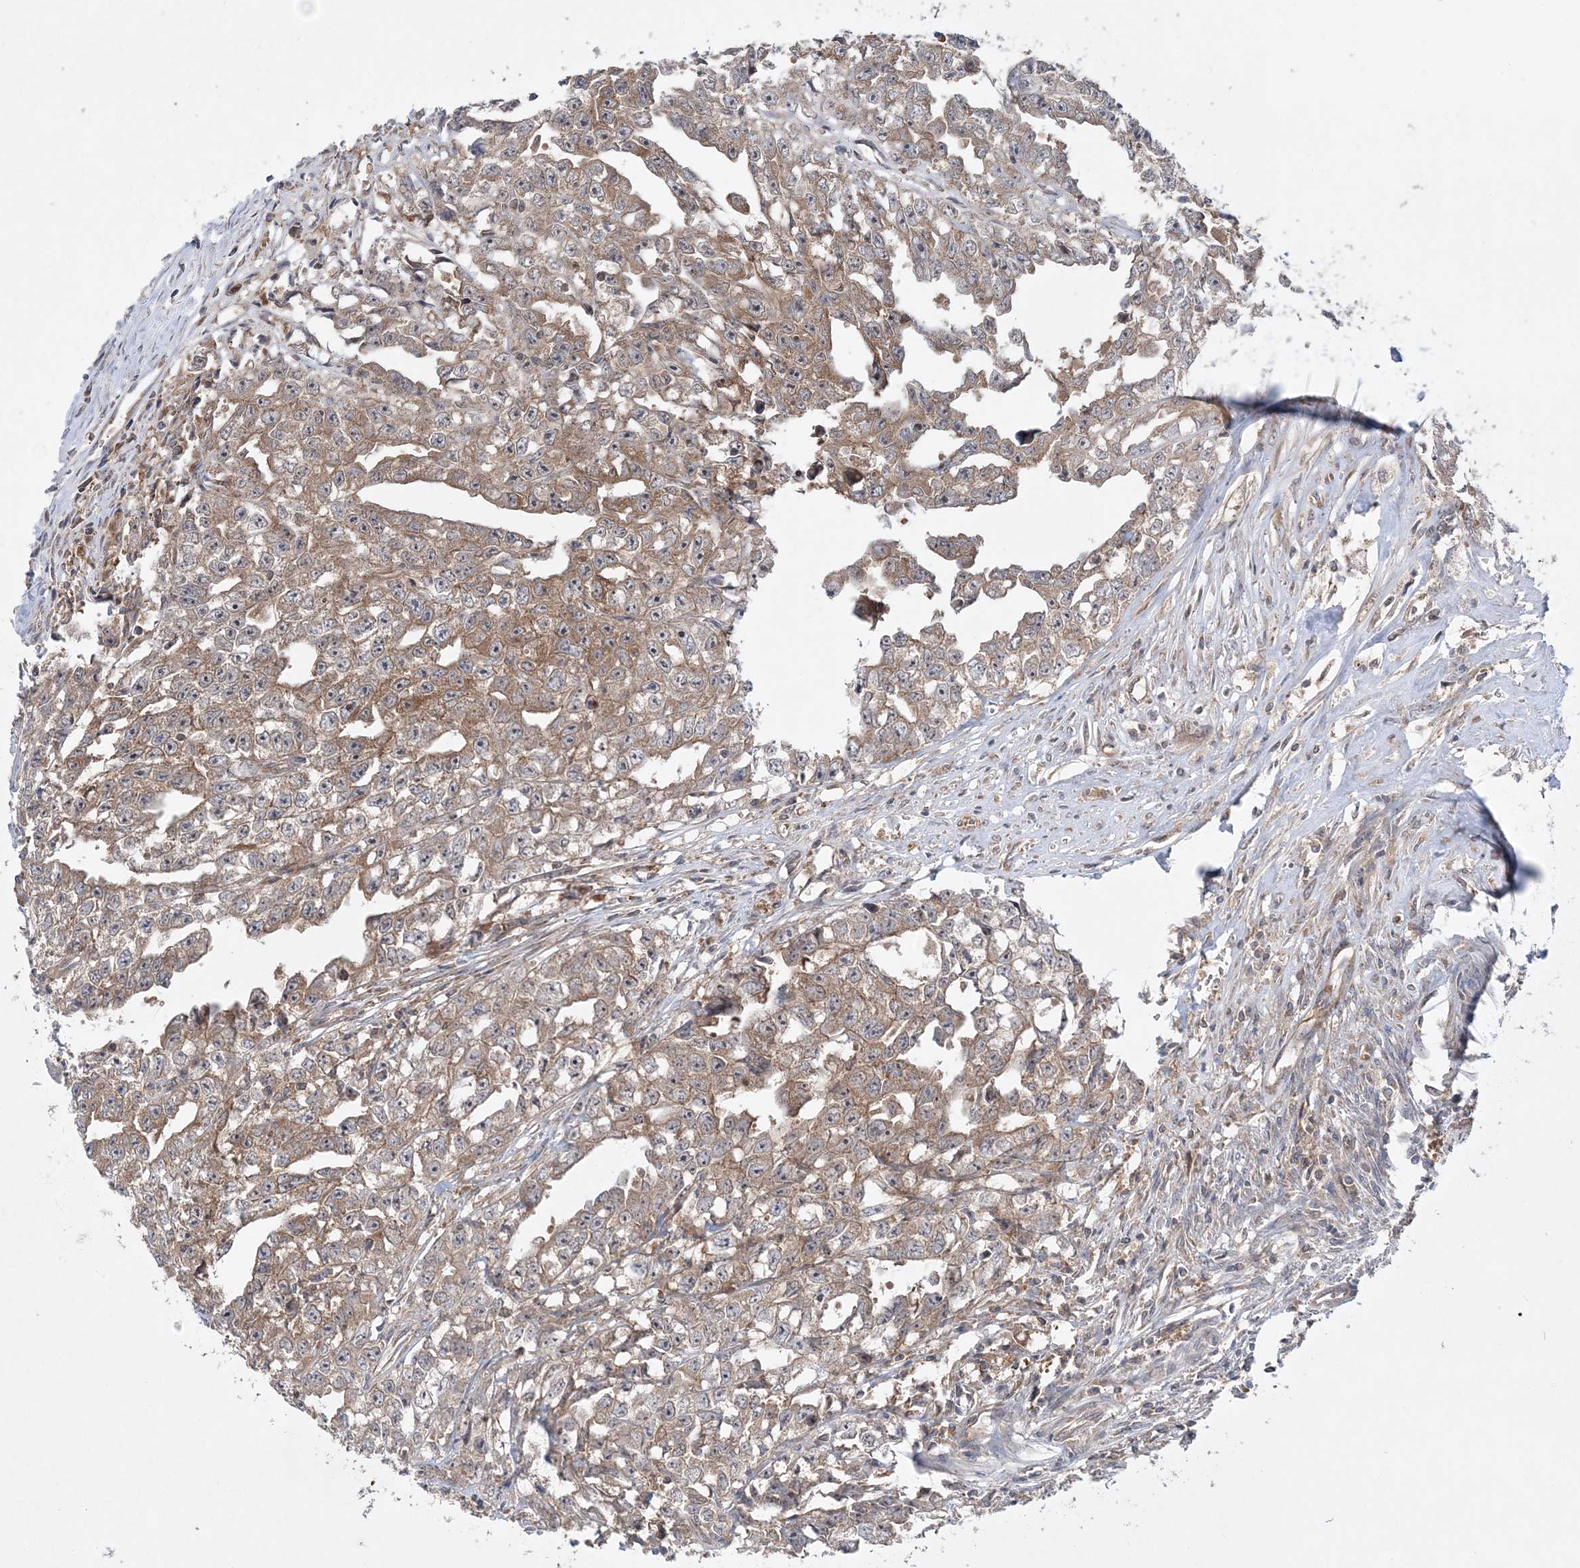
{"staining": {"intensity": "moderate", "quantity": "<25%", "location": "cytoplasmic/membranous"}, "tissue": "testis cancer", "cell_type": "Tumor cells", "image_type": "cancer", "snomed": [{"axis": "morphology", "description": "Seminoma, NOS"}, {"axis": "morphology", "description": "Carcinoma, Embryonal, NOS"}, {"axis": "topography", "description": "Testis"}], "caption": "Protein positivity by IHC displays moderate cytoplasmic/membranous staining in about <25% of tumor cells in testis embryonal carcinoma.", "gene": "ACAP2", "patient": {"sex": "male", "age": 43}}